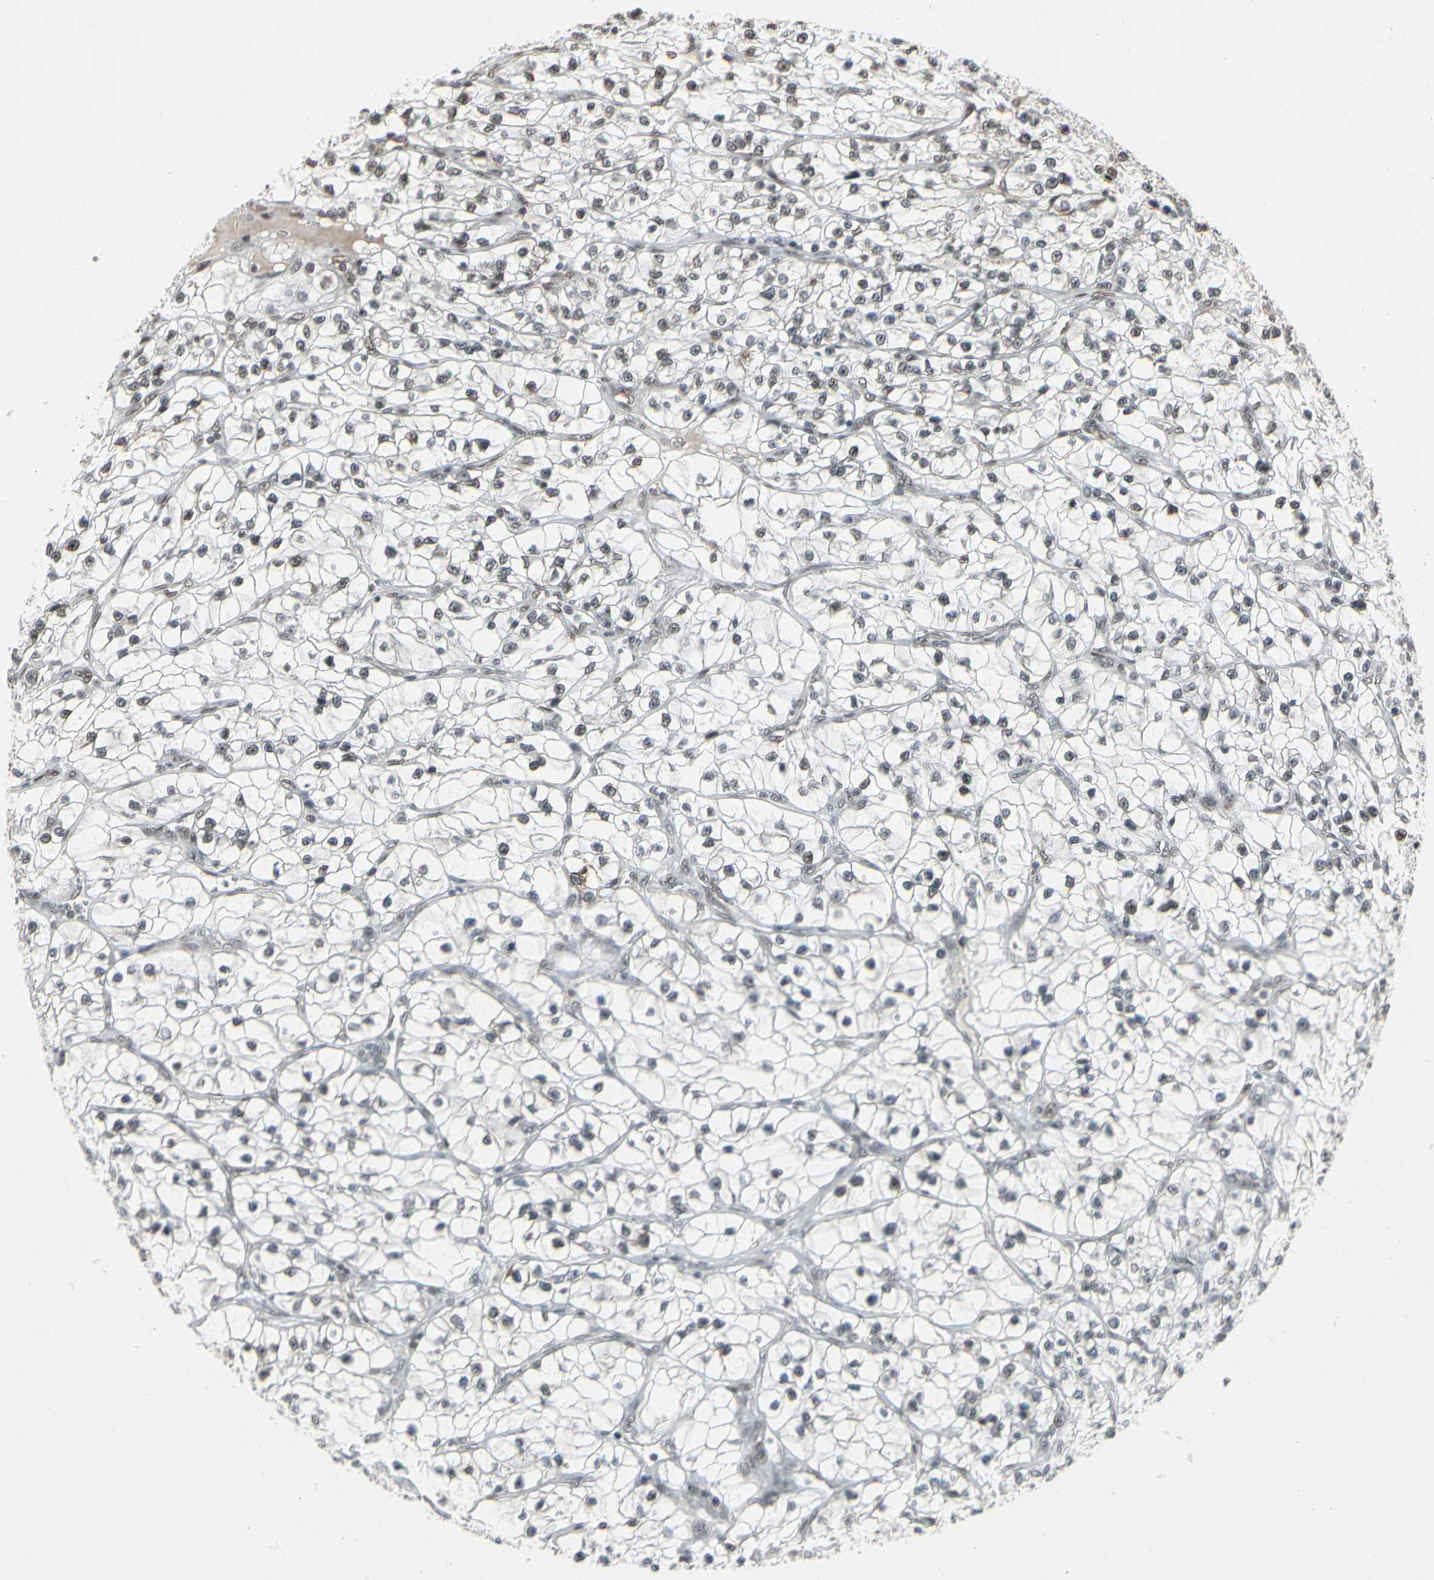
{"staining": {"intensity": "moderate", "quantity": ">75%", "location": "nuclear"}, "tissue": "renal cancer", "cell_type": "Tumor cells", "image_type": "cancer", "snomed": [{"axis": "morphology", "description": "Adenocarcinoma, NOS"}, {"axis": "topography", "description": "Kidney"}], "caption": "An image showing moderate nuclear positivity in about >75% of tumor cells in adenocarcinoma (renal), as visualized by brown immunohistochemical staining.", "gene": "HMG20A", "patient": {"sex": "female", "age": 57}}